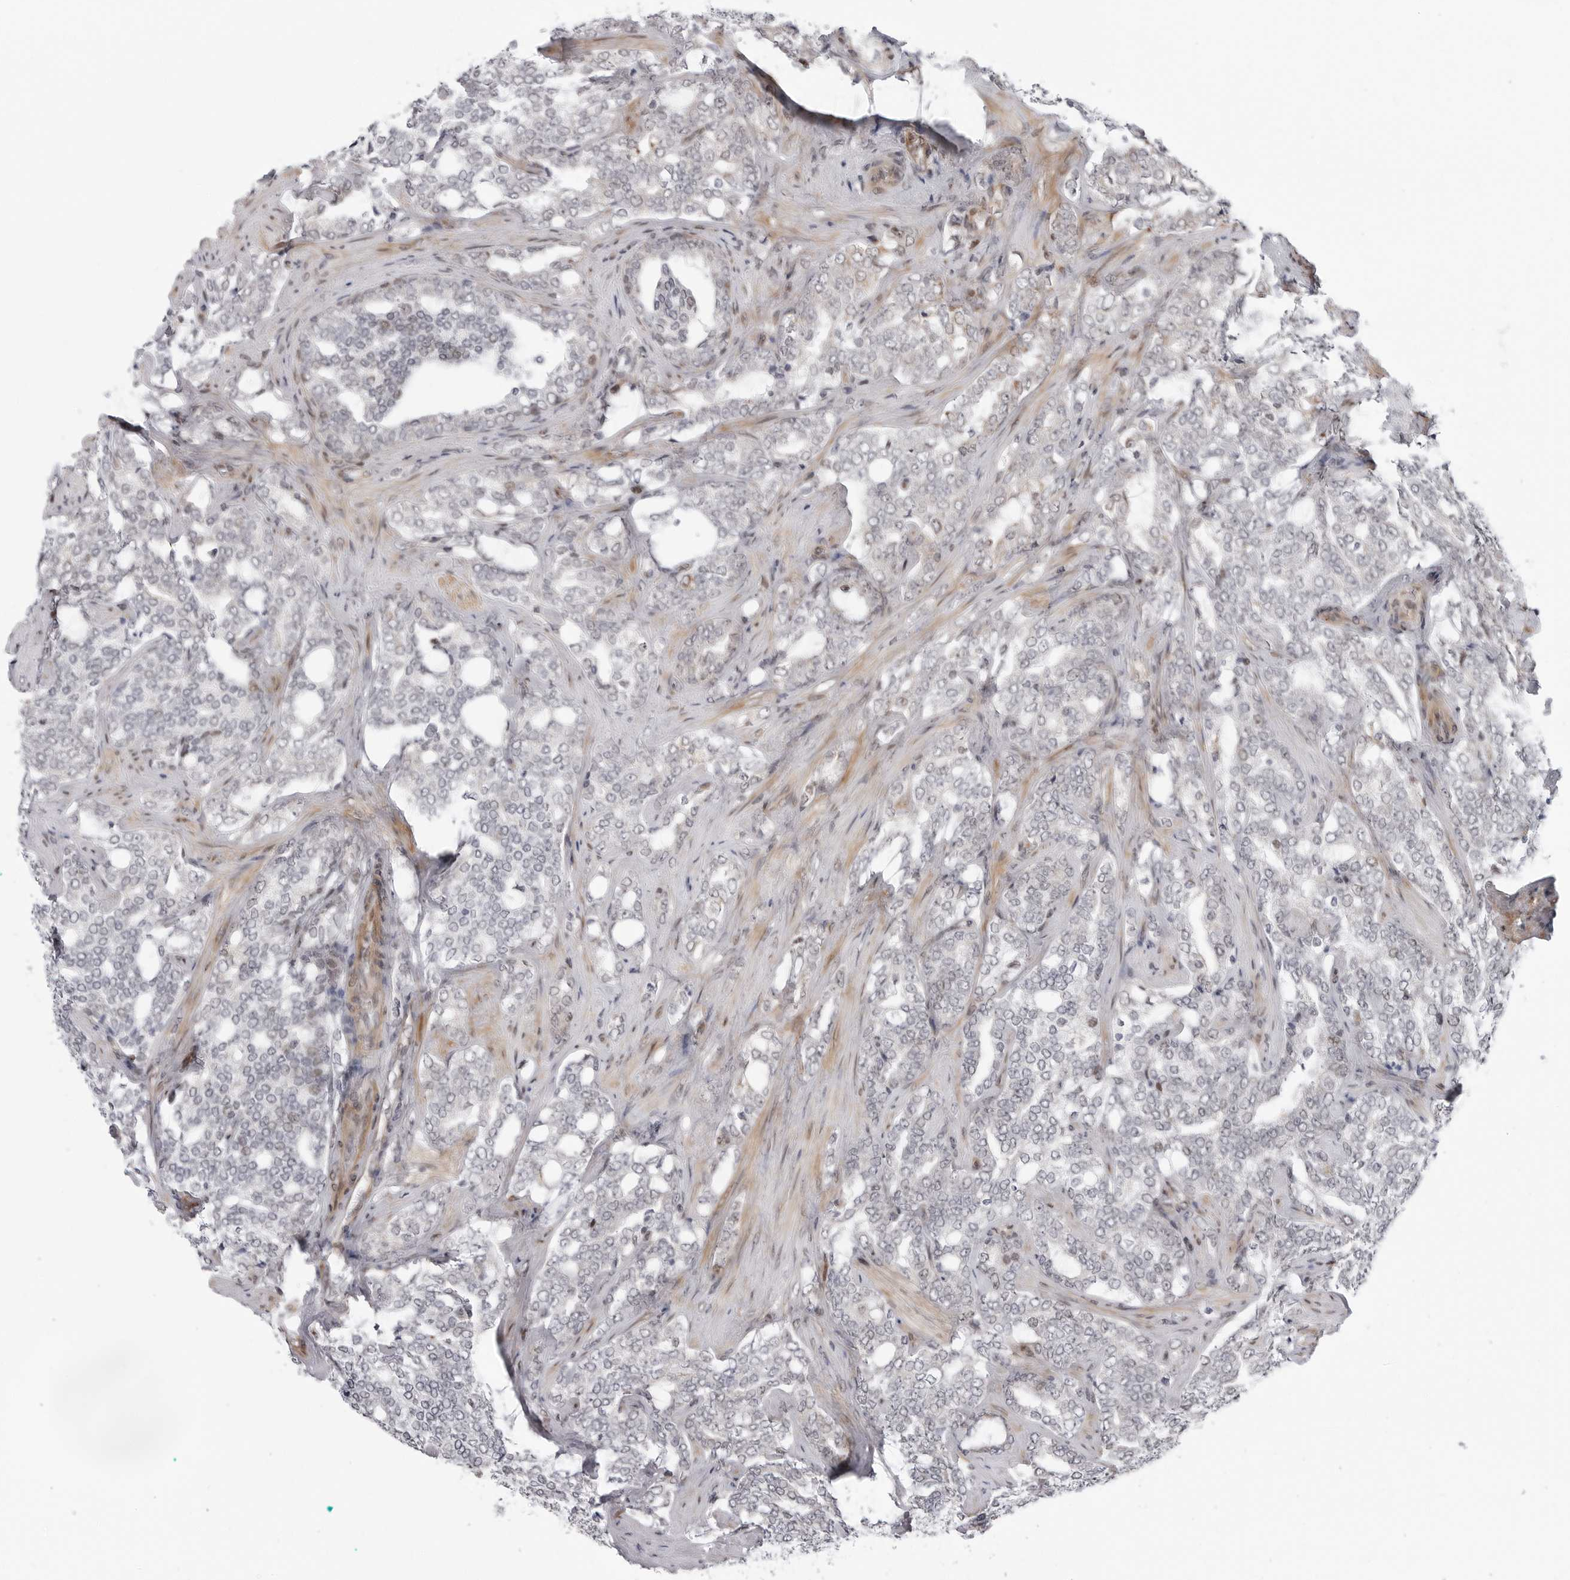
{"staining": {"intensity": "weak", "quantity": "<25%", "location": "cytoplasmic/membranous"}, "tissue": "prostate cancer", "cell_type": "Tumor cells", "image_type": "cancer", "snomed": [{"axis": "morphology", "description": "Adenocarcinoma, High grade"}, {"axis": "topography", "description": "Prostate"}], "caption": "Tumor cells are negative for protein expression in human prostate high-grade adenocarcinoma. The staining is performed using DAB brown chromogen with nuclei counter-stained in using hematoxylin.", "gene": "FAM135B", "patient": {"sex": "male", "age": 64}}